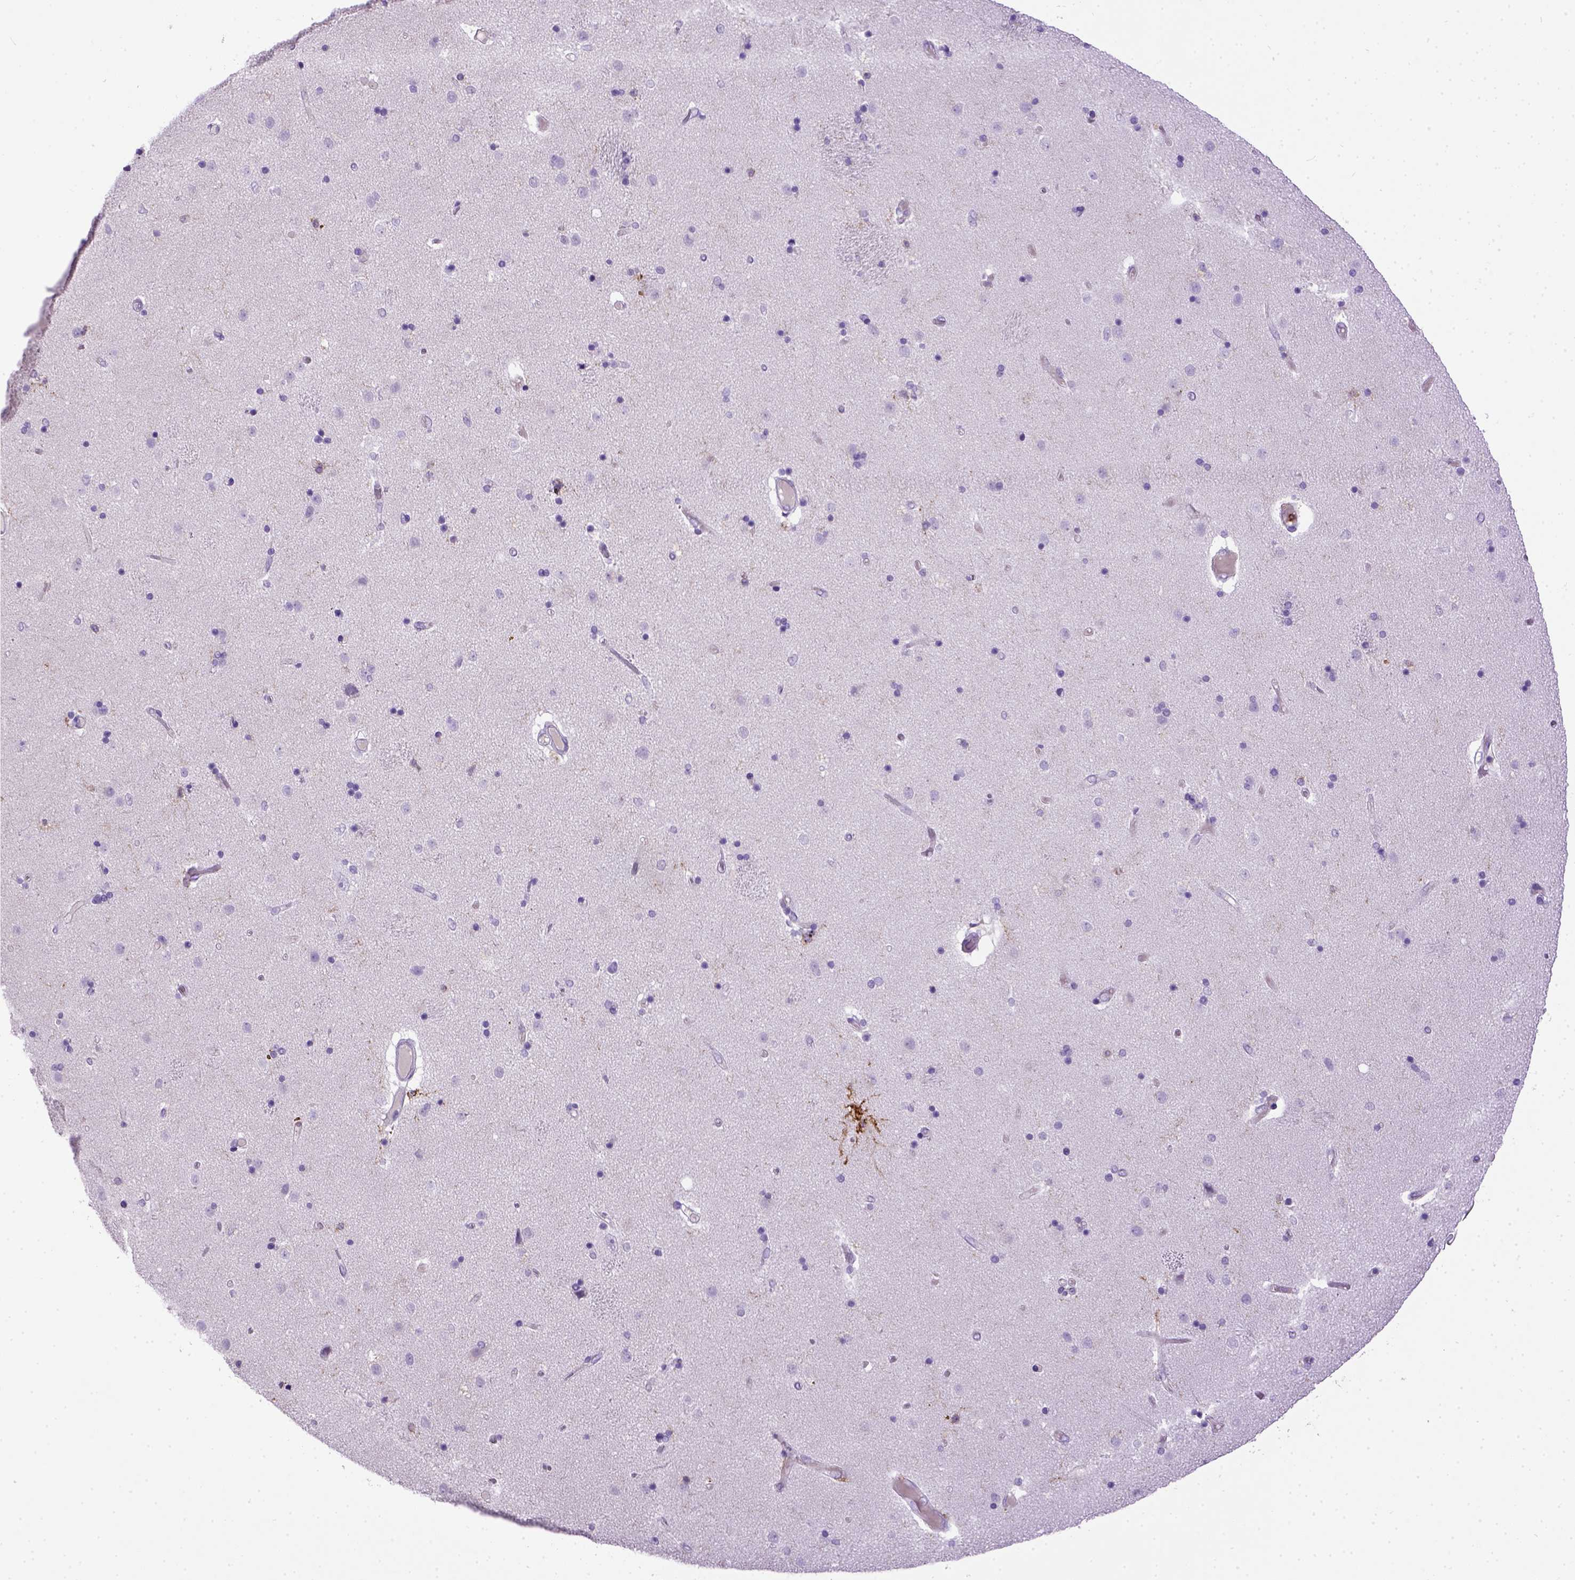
{"staining": {"intensity": "moderate", "quantity": "<25%", "location": "cytoplasmic/membranous"}, "tissue": "caudate", "cell_type": "Glial cells", "image_type": "normal", "snomed": [{"axis": "morphology", "description": "Normal tissue, NOS"}, {"axis": "topography", "description": "Lateral ventricle wall"}], "caption": "Immunohistochemical staining of benign caudate reveals low levels of moderate cytoplasmic/membranous staining in approximately <25% of glial cells.", "gene": "ITGAX", "patient": {"sex": "female", "age": 71}}